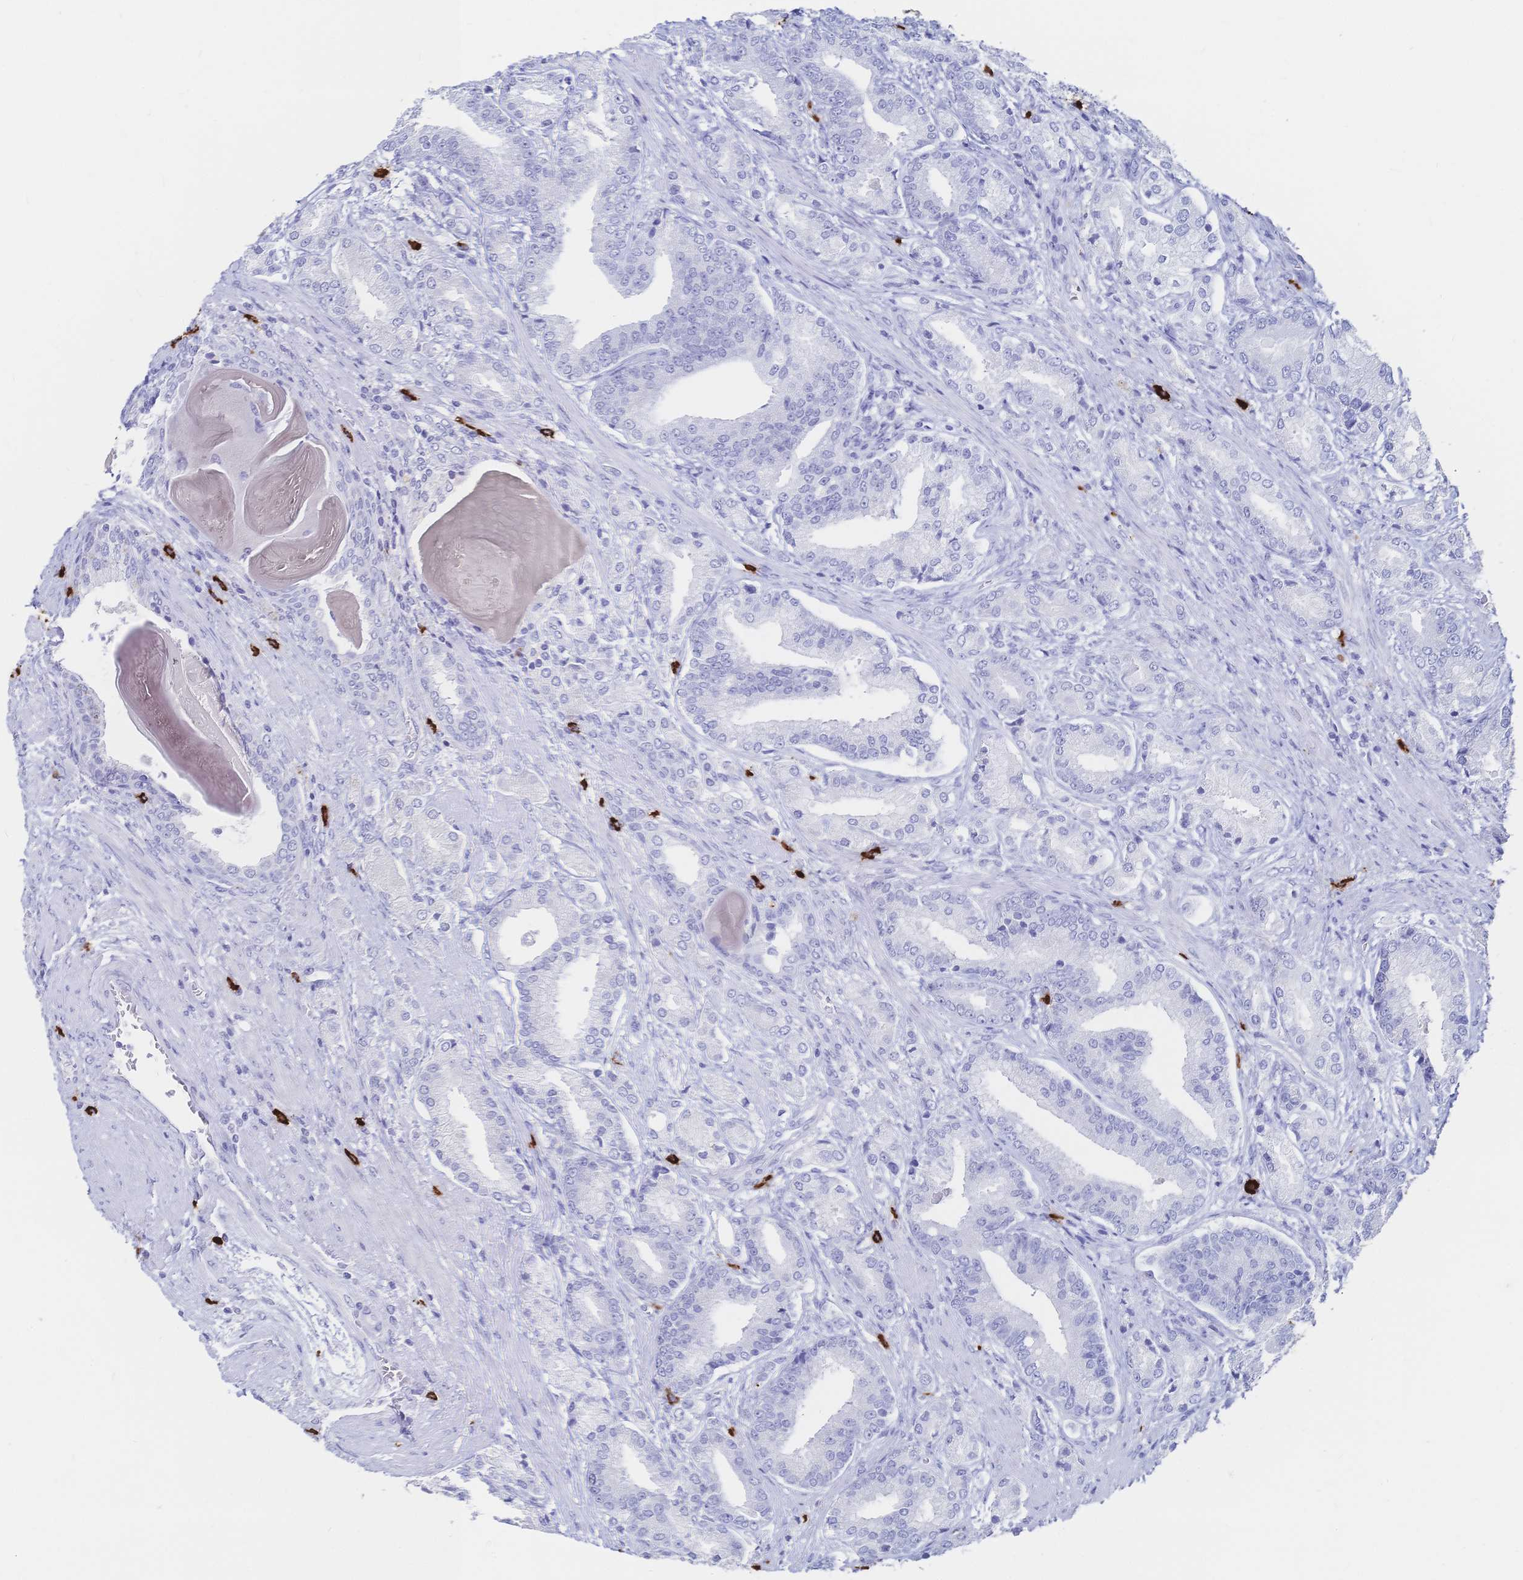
{"staining": {"intensity": "negative", "quantity": "none", "location": "none"}, "tissue": "prostate cancer", "cell_type": "Tumor cells", "image_type": "cancer", "snomed": [{"axis": "morphology", "description": "Adenocarcinoma, High grade"}, {"axis": "topography", "description": "Prostate and seminal vesicle, NOS"}], "caption": "This is an immunohistochemistry image of prostate cancer (high-grade adenocarcinoma). There is no positivity in tumor cells.", "gene": "IL2RB", "patient": {"sex": "male", "age": 61}}